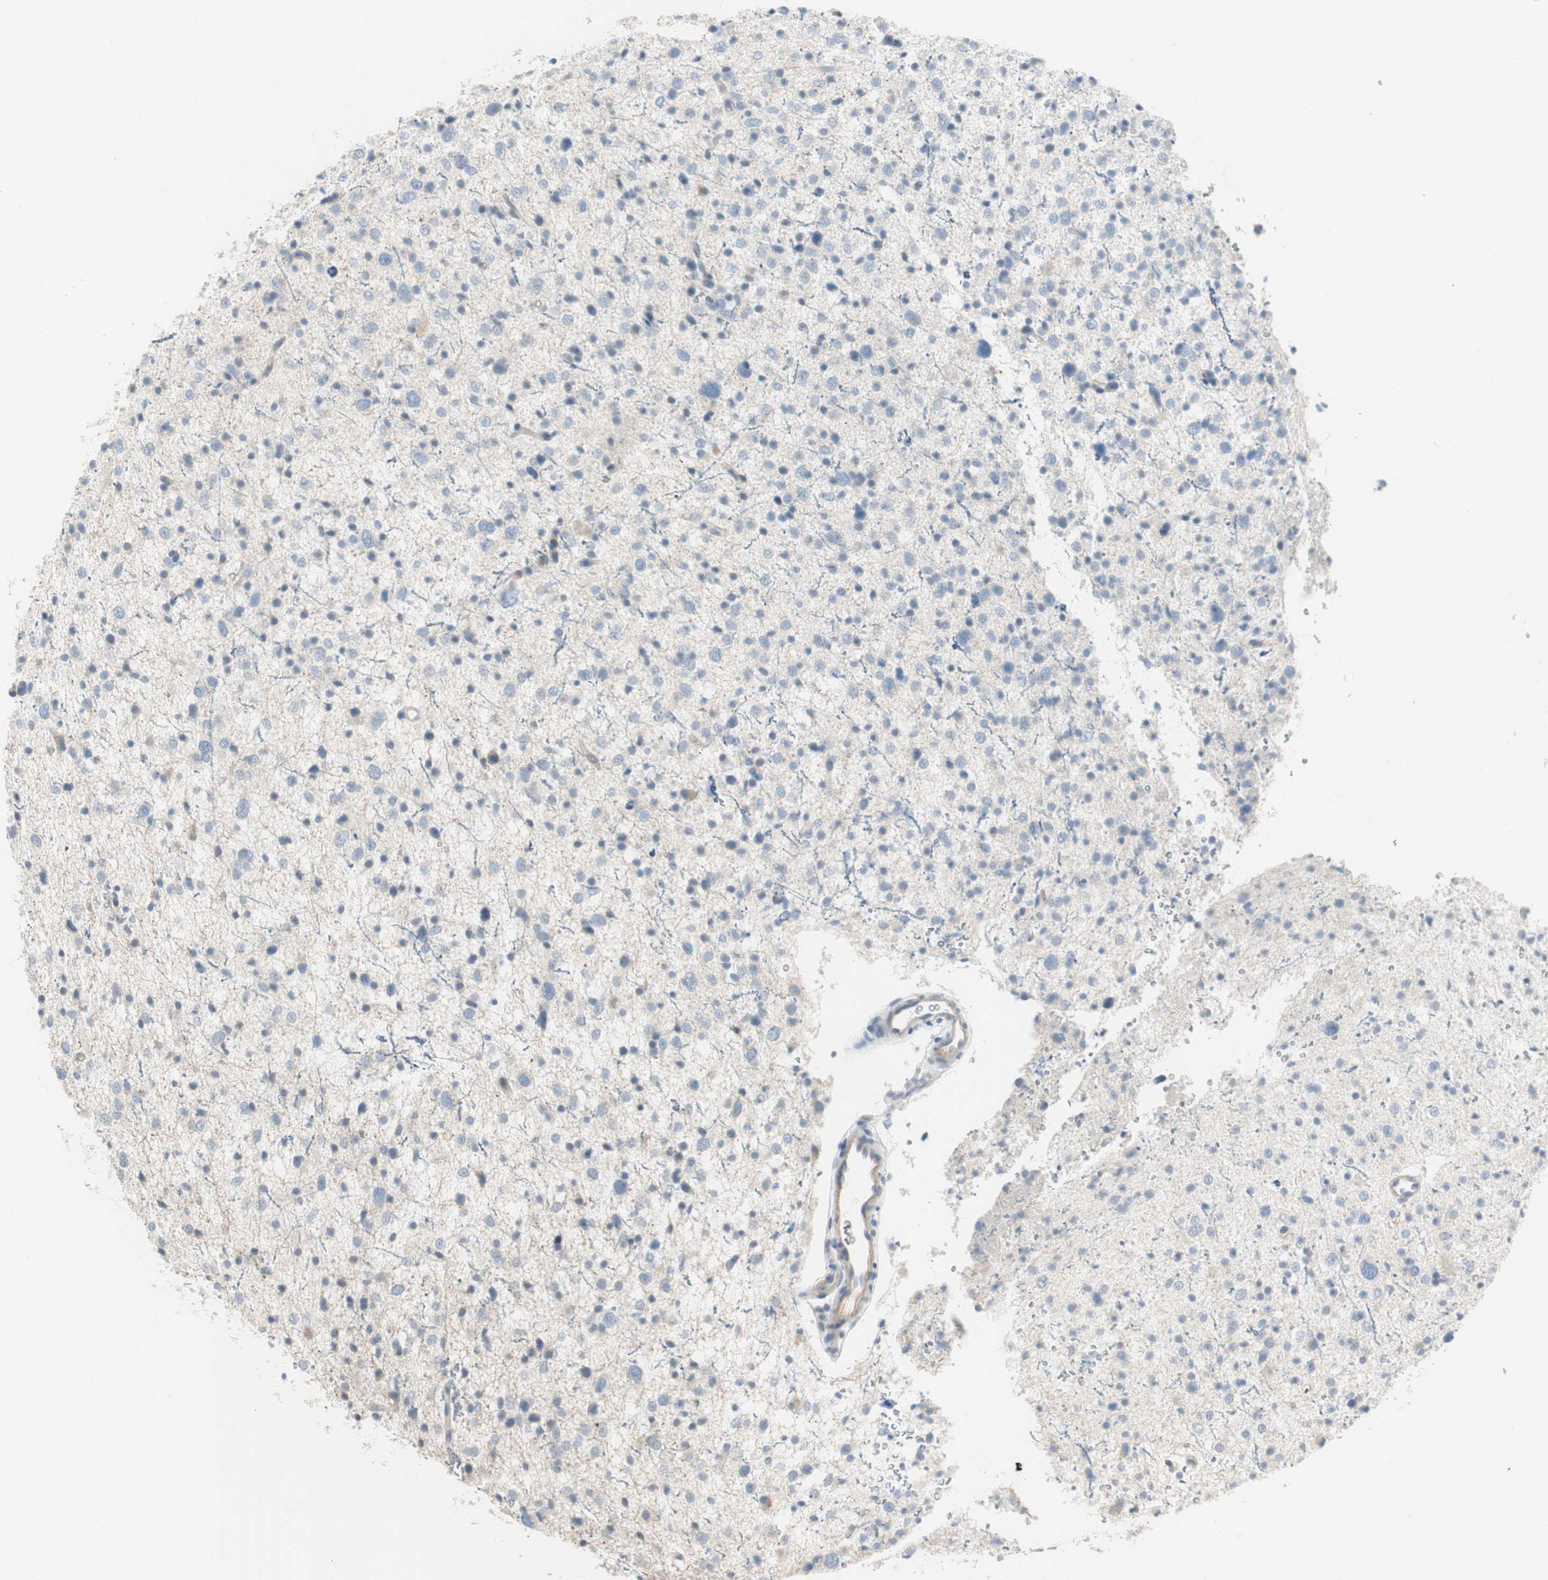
{"staining": {"intensity": "negative", "quantity": "none", "location": "none"}, "tissue": "glioma", "cell_type": "Tumor cells", "image_type": "cancer", "snomed": [{"axis": "morphology", "description": "Glioma, malignant, Low grade"}, {"axis": "topography", "description": "Brain"}], "caption": "Tumor cells show no significant protein positivity in glioma. (Immunohistochemistry (ihc), brightfield microscopy, high magnification).", "gene": "SPINK4", "patient": {"sex": "female", "age": 37}}